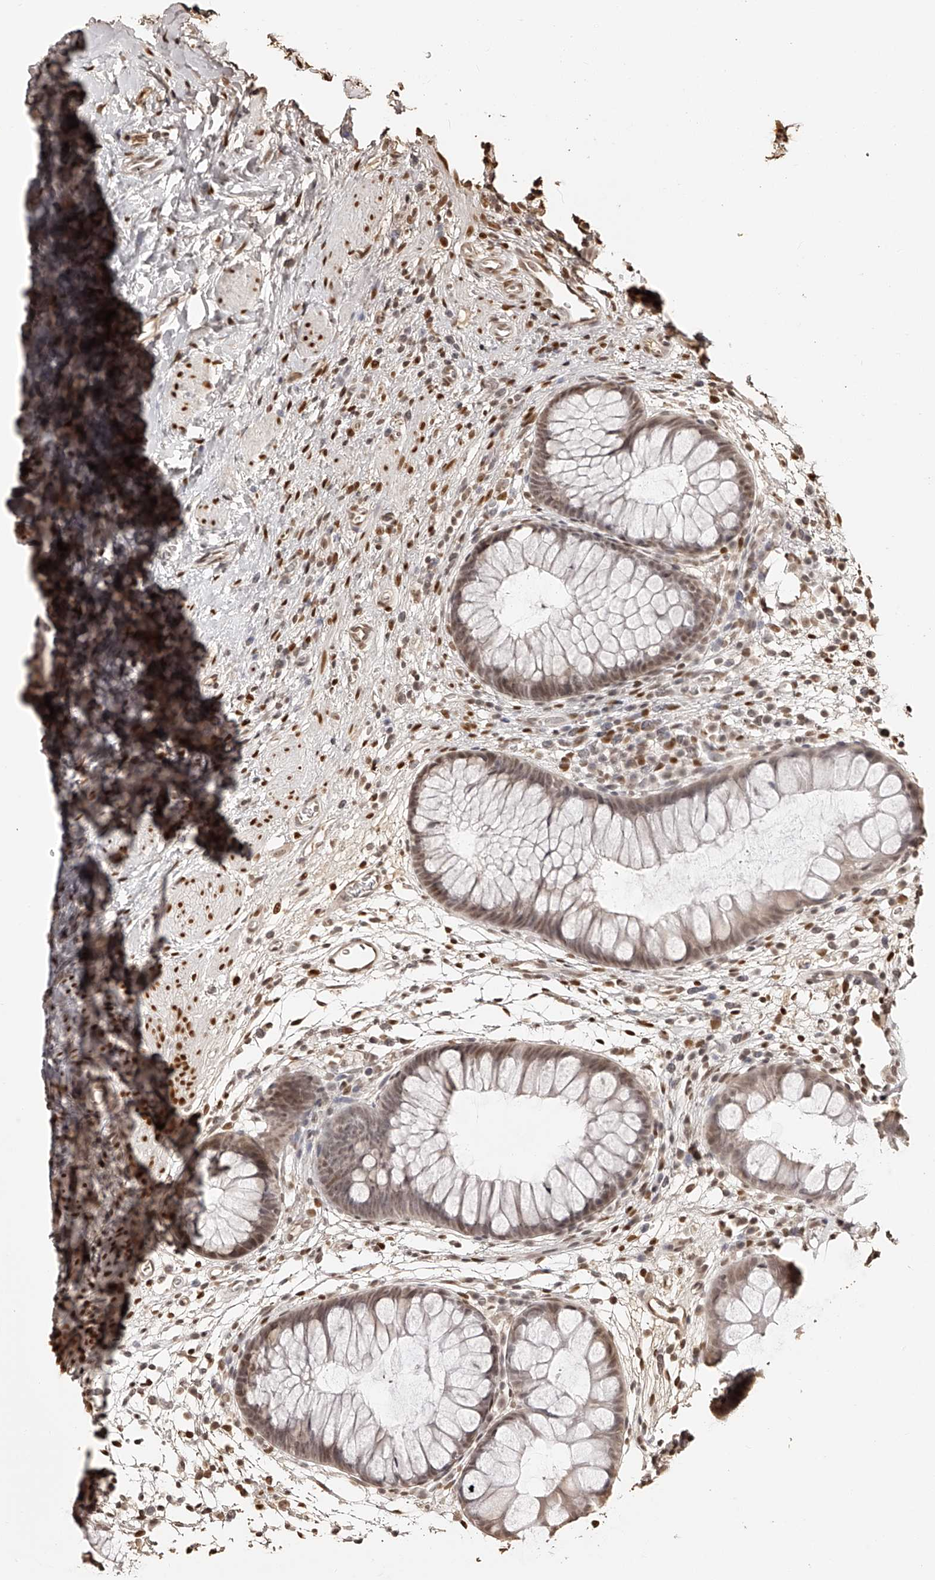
{"staining": {"intensity": "moderate", "quantity": ">75%", "location": "nuclear"}, "tissue": "colon", "cell_type": "Endothelial cells", "image_type": "normal", "snomed": [{"axis": "morphology", "description": "Normal tissue, NOS"}, {"axis": "topography", "description": "Colon"}], "caption": "A histopathology image of colon stained for a protein displays moderate nuclear brown staining in endothelial cells.", "gene": "ZNF503", "patient": {"sex": "female", "age": 62}}